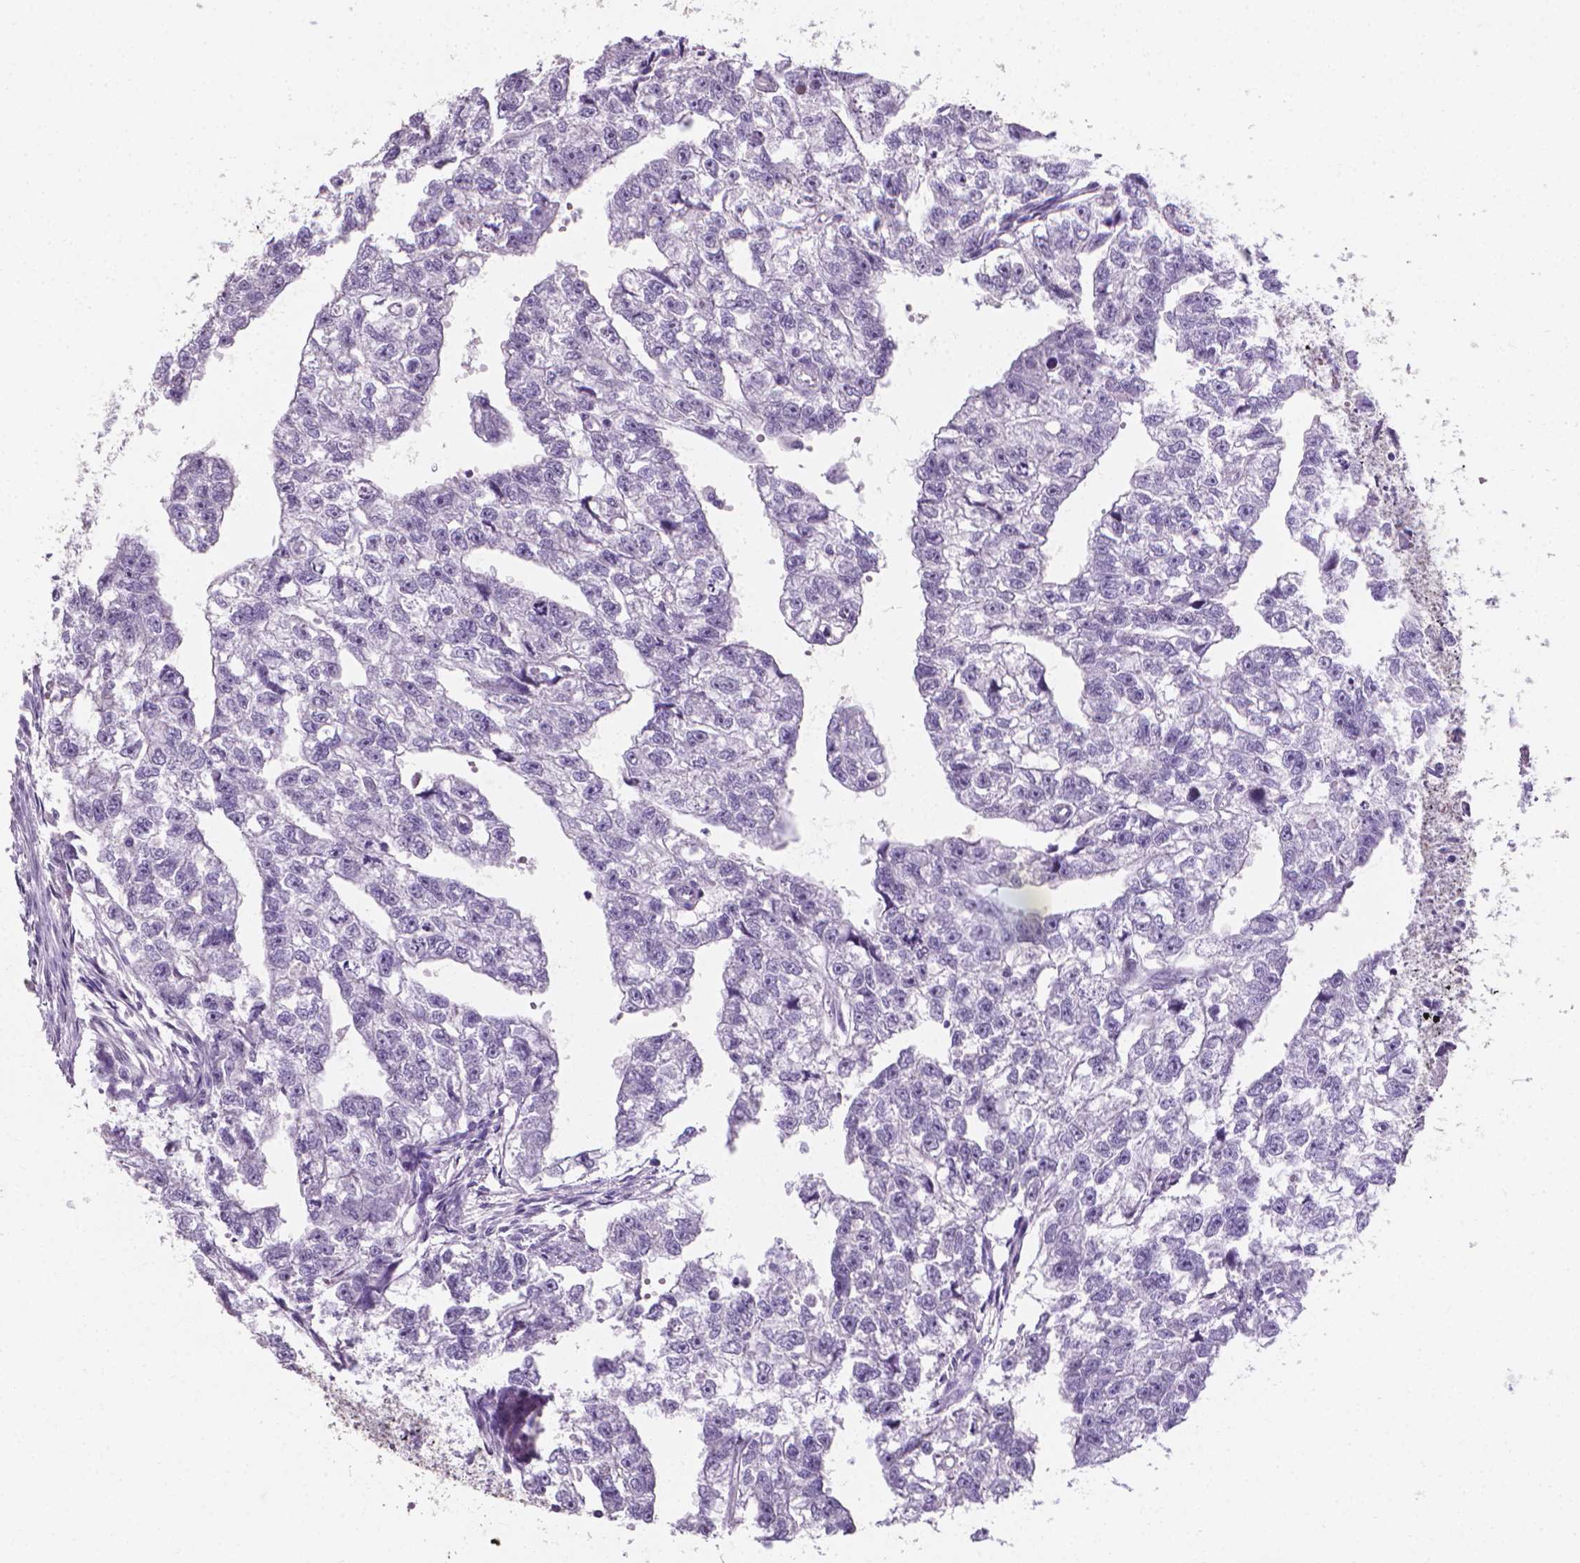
{"staining": {"intensity": "negative", "quantity": "none", "location": "none"}, "tissue": "testis cancer", "cell_type": "Tumor cells", "image_type": "cancer", "snomed": [{"axis": "morphology", "description": "Carcinoma, Embryonal, NOS"}, {"axis": "morphology", "description": "Teratoma, malignant, NOS"}, {"axis": "topography", "description": "Testis"}], "caption": "Immunohistochemistry (IHC) micrograph of neoplastic tissue: testis embryonal carcinoma stained with DAB (3,3'-diaminobenzidine) shows no significant protein expression in tumor cells.", "gene": "XPNPEP2", "patient": {"sex": "male", "age": 44}}